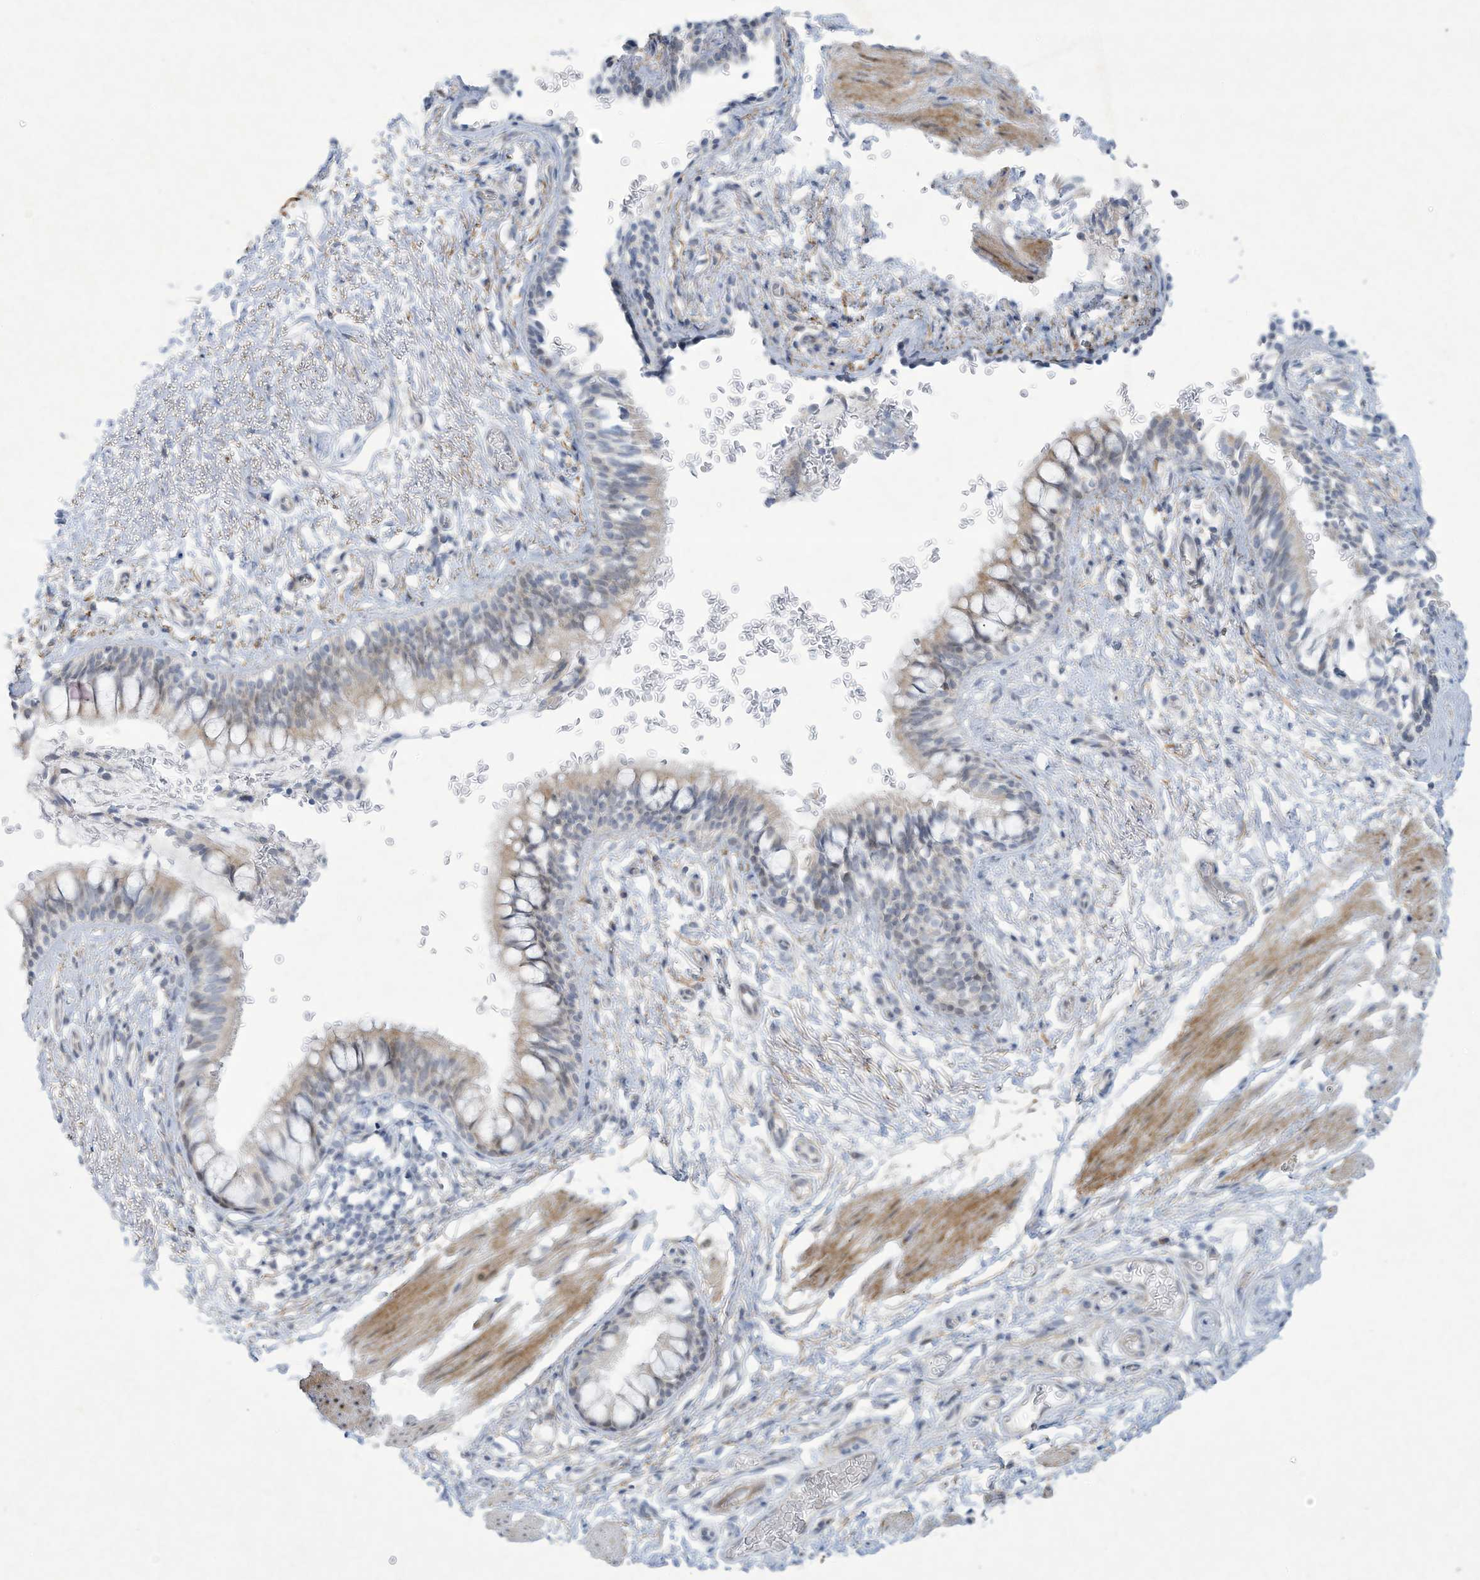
{"staining": {"intensity": "weak", "quantity": ">75%", "location": "cytoplasmic/membranous"}, "tissue": "bronchus", "cell_type": "Respiratory epithelial cells", "image_type": "normal", "snomed": [{"axis": "morphology", "description": "Normal tissue, NOS"}, {"axis": "topography", "description": "Cartilage tissue"}, {"axis": "topography", "description": "Bronchus"}], "caption": "Immunohistochemical staining of unremarkable human bronchus reveals low levels of weak cytoplasmic/membranous staining in approximately >75% of respiratory epithelial cells.", "gene": "PAX6", "patient": {"sex": "female", "age": 36}}